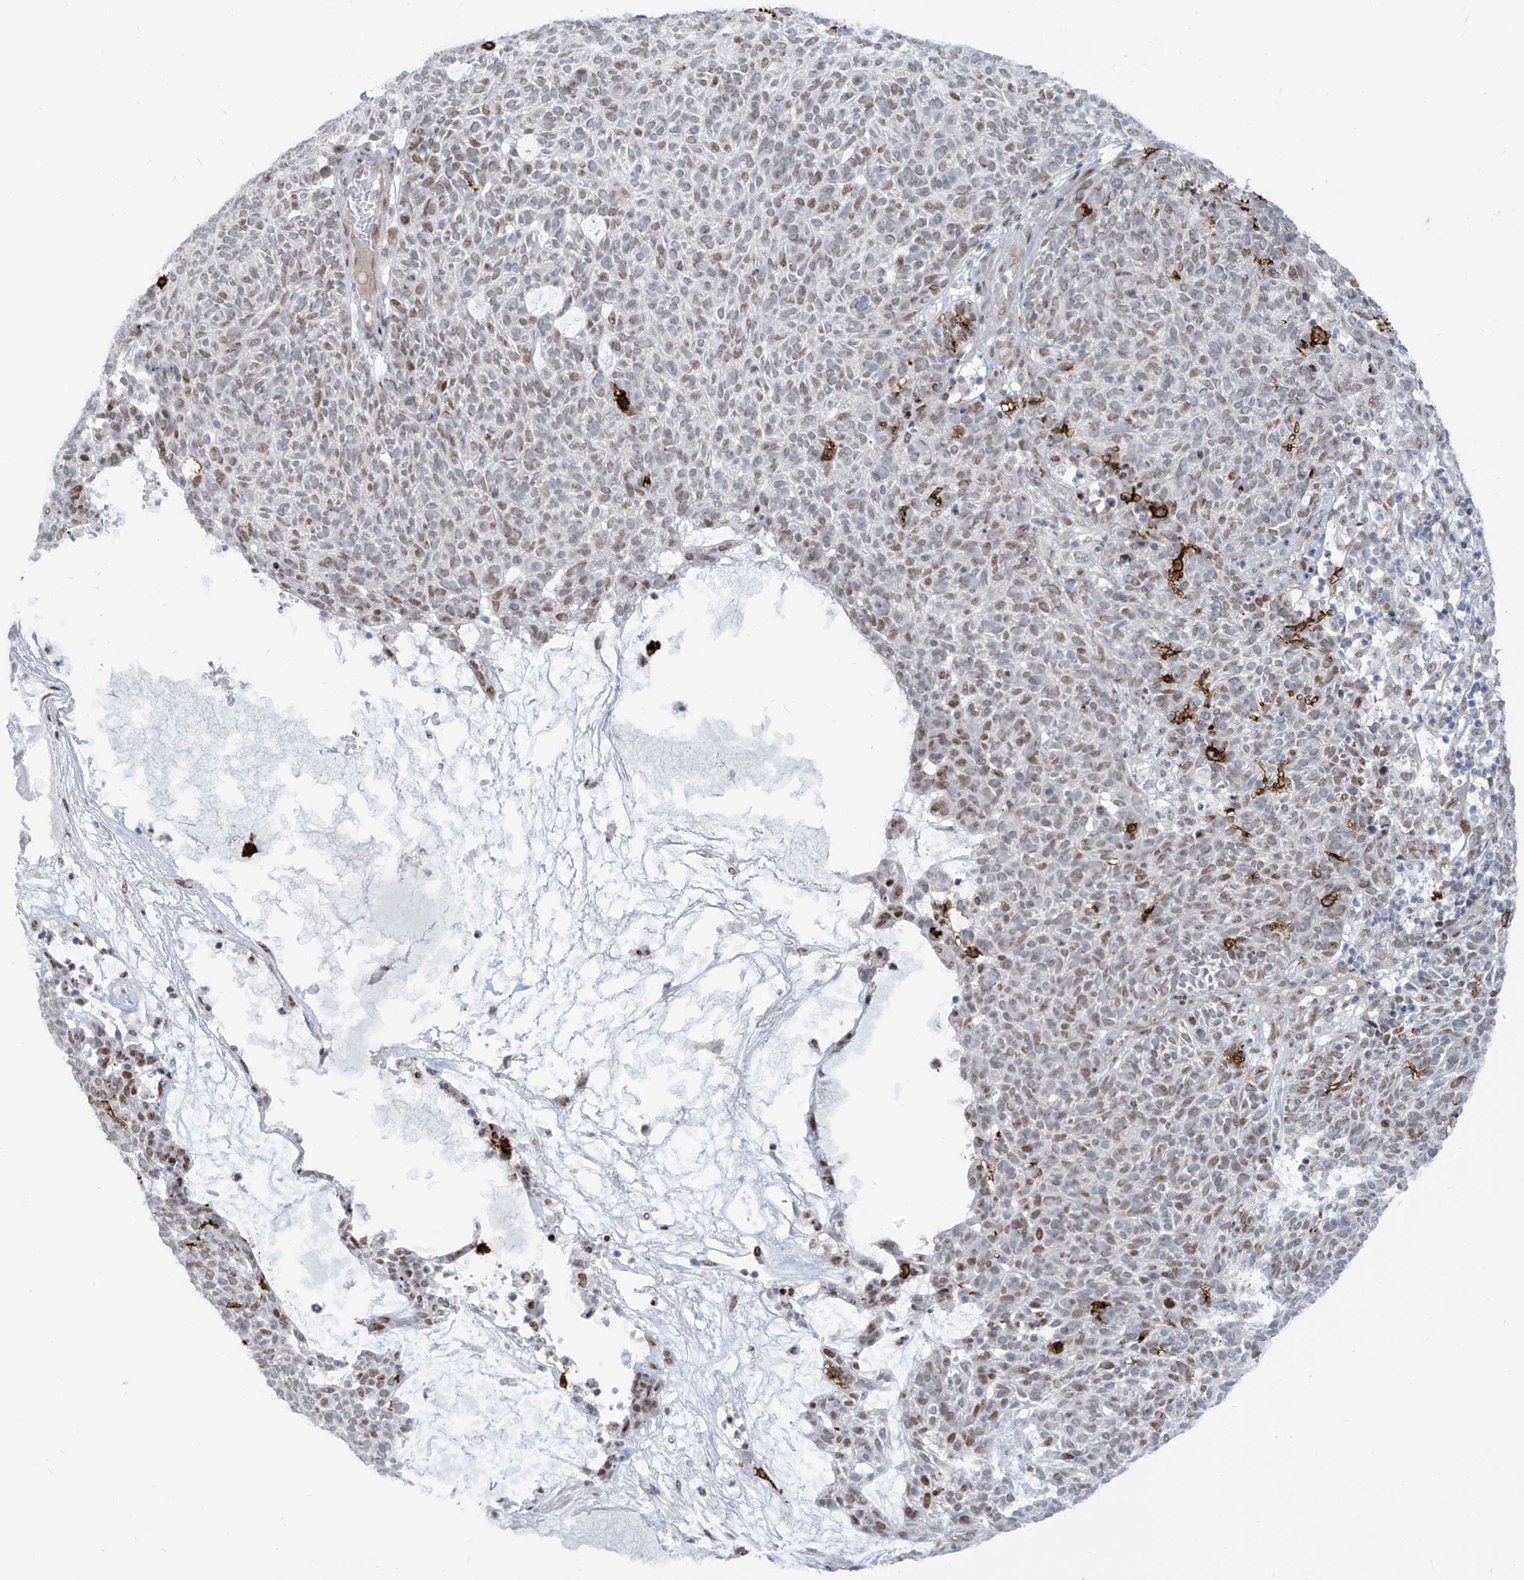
{"staining": {"intensity": "weak", "quantity": ">75%", "location": "nuclear"}, "tissue": "skin cancer", "cell_type": "Tumor cells", "image_type": "cancer", "snomed": [{"axis": "morphology", "description": "Squamous cell carcinoma, NOS"}, {"axis": "topography", "description": "Skin"}], "caption": "A micrograph of human skin cancer stained for a protein displays weak nuclear brown staining in tumor cells.", "gene": "LIN9", "patient": {"sex": "female", "age": 90}}